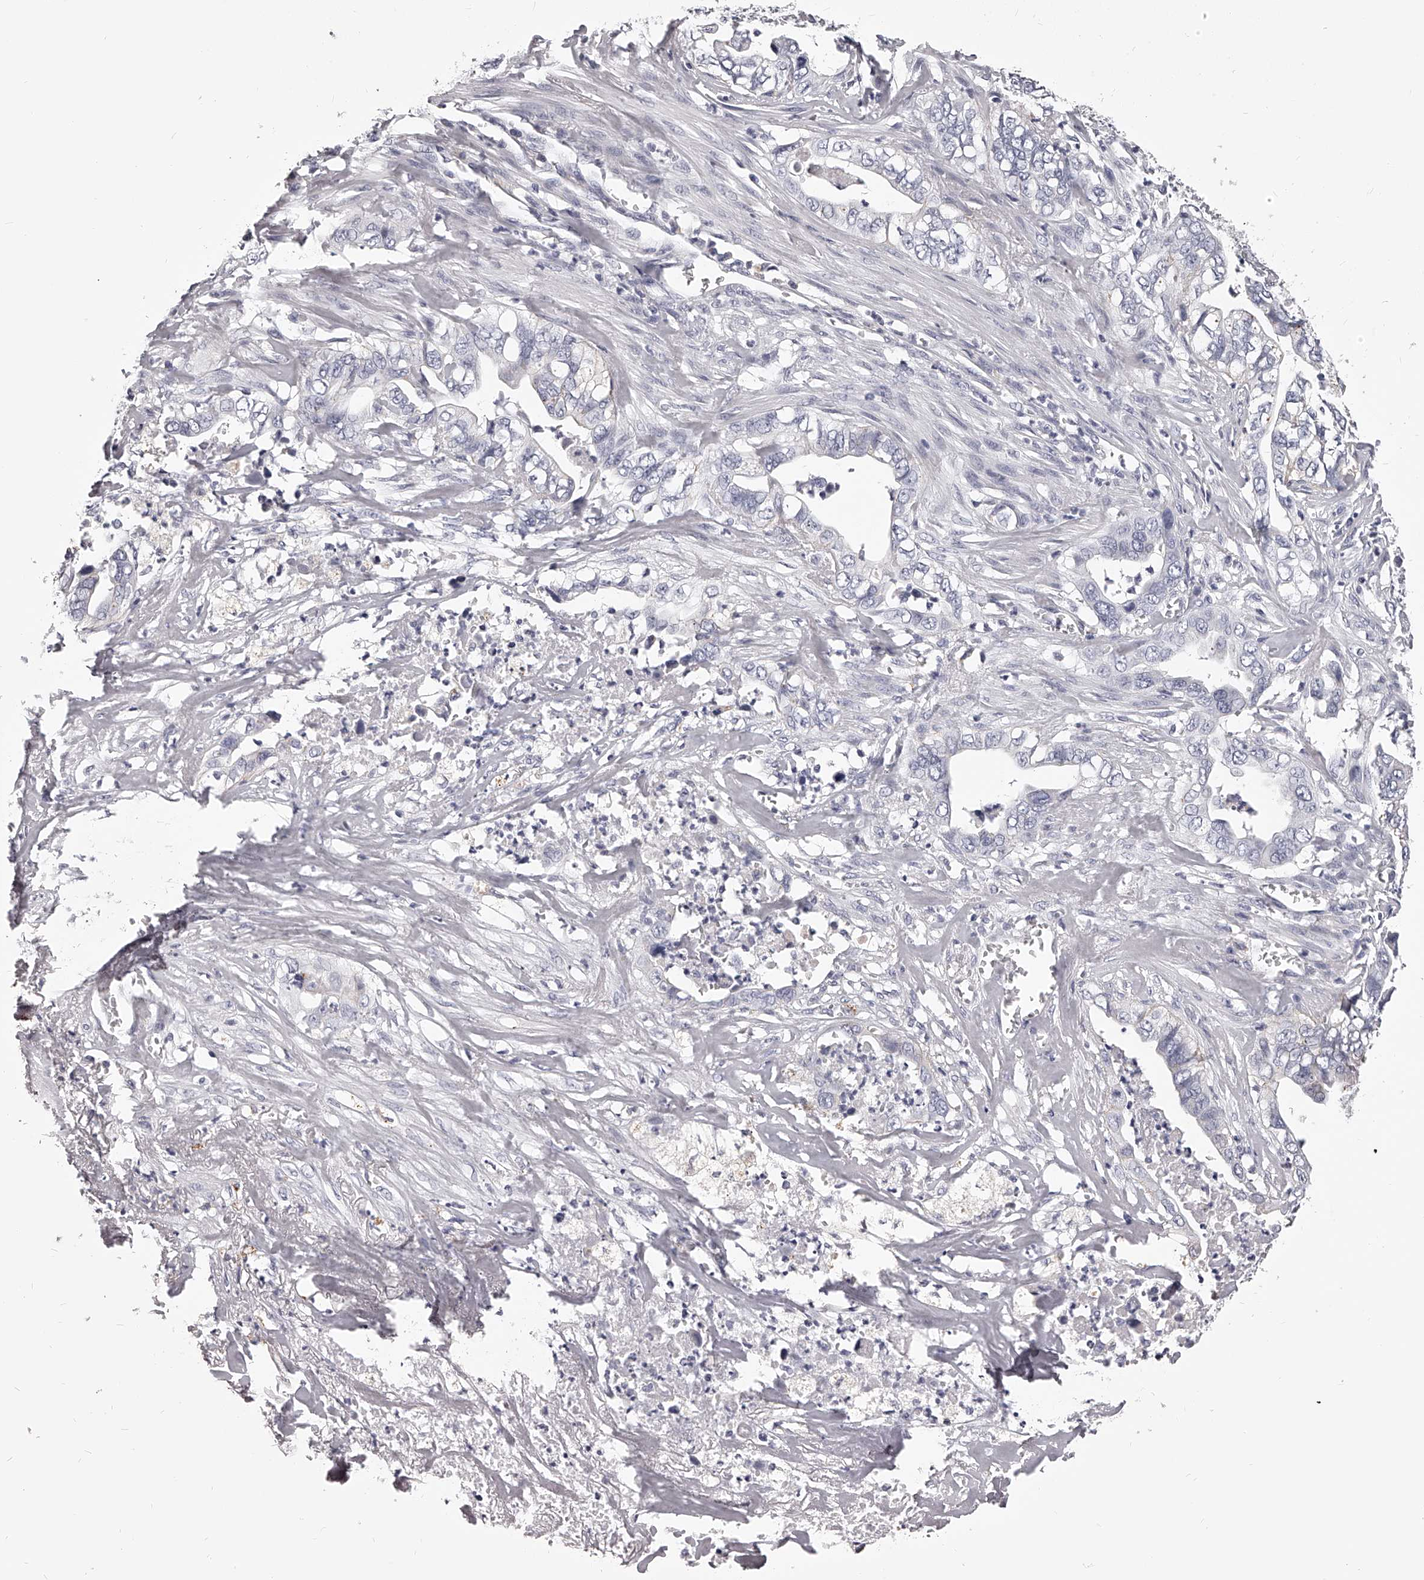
{"staining": {"intensity": "negative", "quantity": "none", "location": "none"}, "tissue": "liver cancer", "cell_type": "Tumor cells", "image_type": "cancer", "snomed": [{"axis": "morphology", "description": "Cholangiocarcinoma"}, {"axis": "topography", "description": "Liver"}], "caption": "Immunohistochemistry histopathology image of liver cancer stained for a protein (brown), which reveals no positivity in tumor cells. (DAB immunohistochemistry (IHC) with hematoxylin counter stain).", "gene": "DMRT1", "patient": {"sex": "female", "age": 79}}